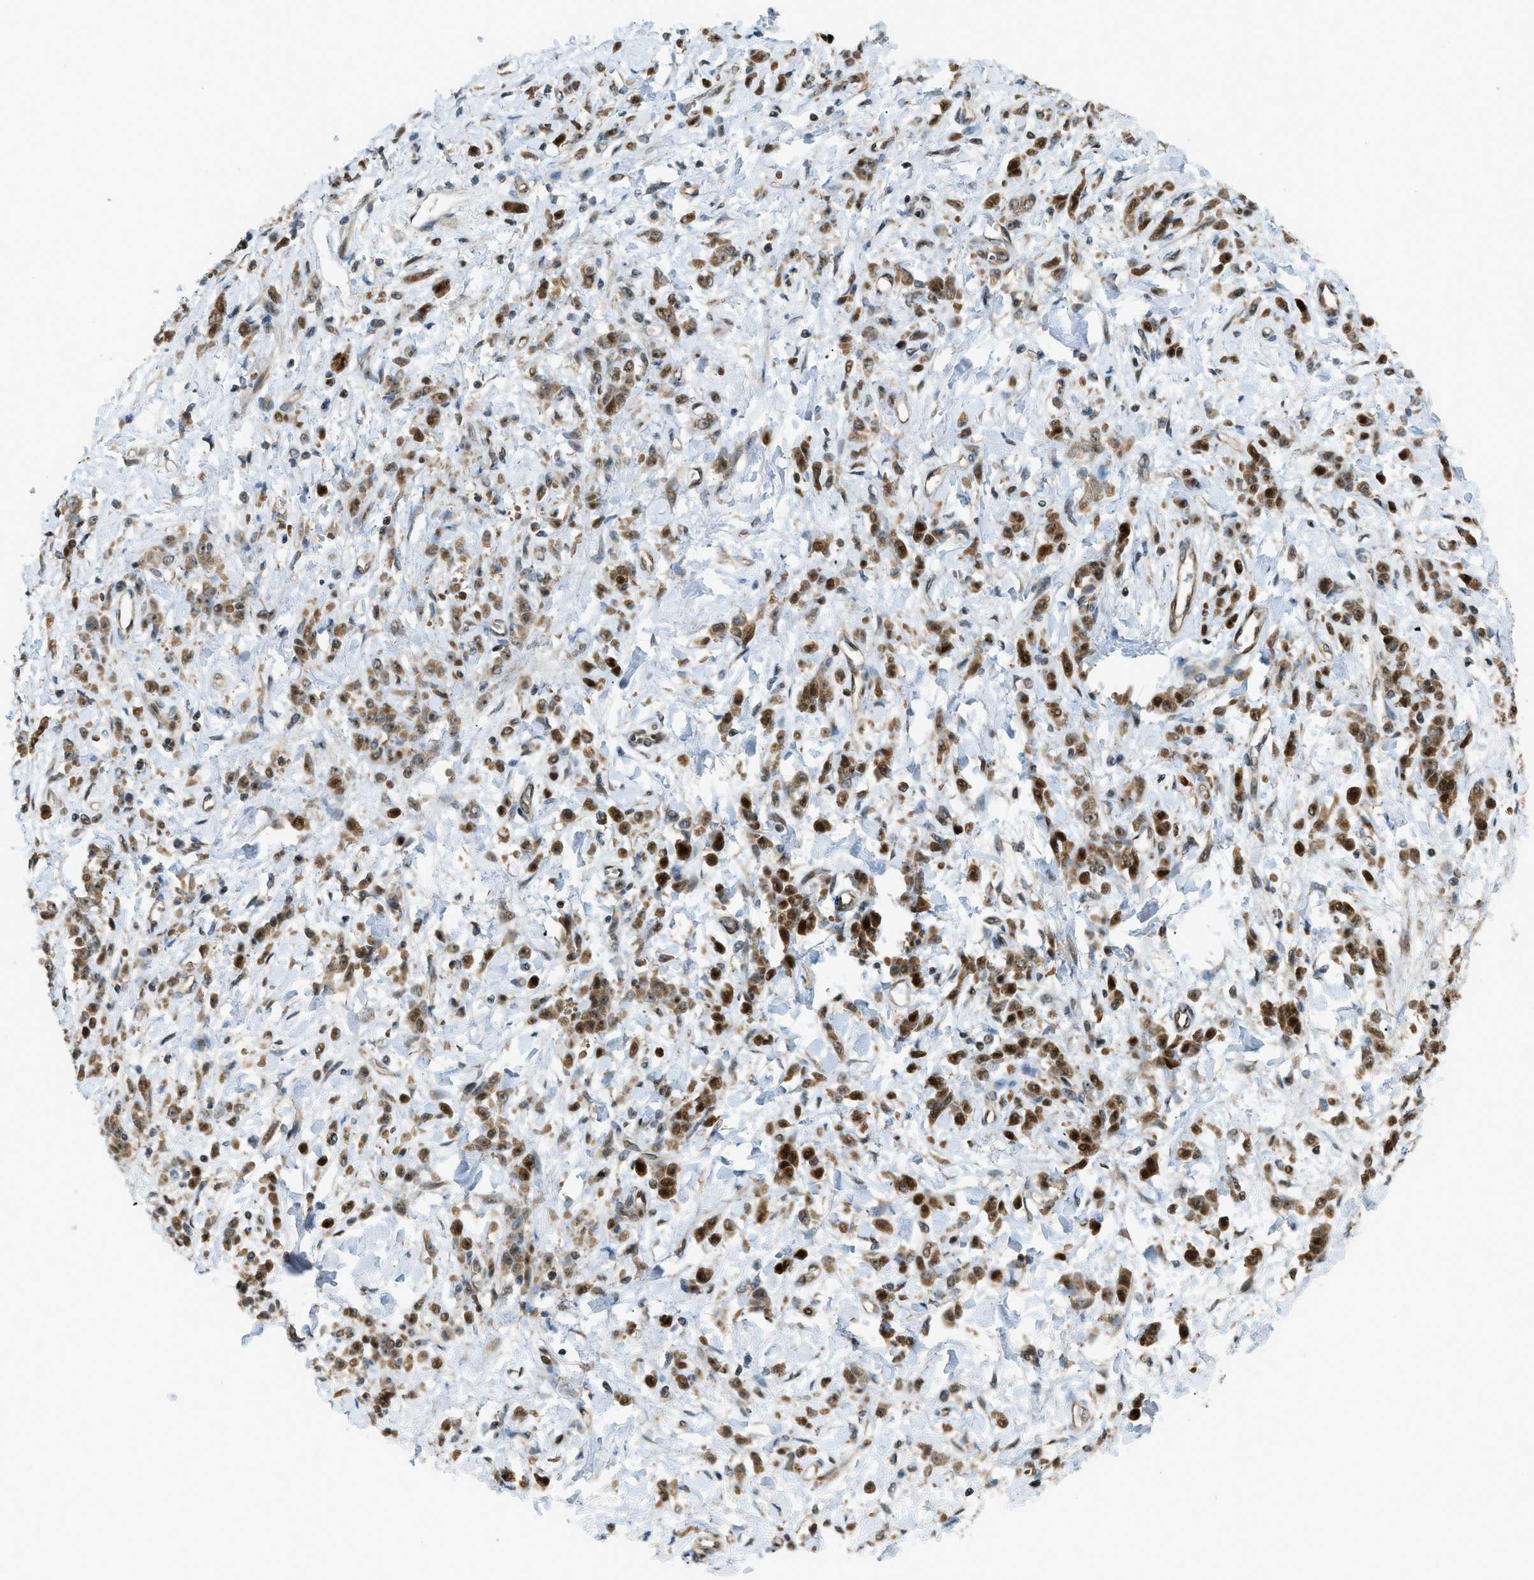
{"staining": {"intensity": "moderate", "quantity": ">75%", "location": "nuclear"}, "tissue": "stomach cancer", "cell_type": "Tumor cells", "image_type": "cancer", "snomed": [{"axis": "morphology", "description": "Normal tissue, NOS"}, {"axis": "morphology", "description": "Adenocarcinoma, NOS"}, {"axis": "topography", "description": "Stomach"}], "caption": "Tumor cells show medium levels of moderate nuclear positivity in approximately >75% of cells in human stomach cancer (adenocarcinoma).", "gene": "CCDC186", "patient": {"sex": "male", "age": 82}}